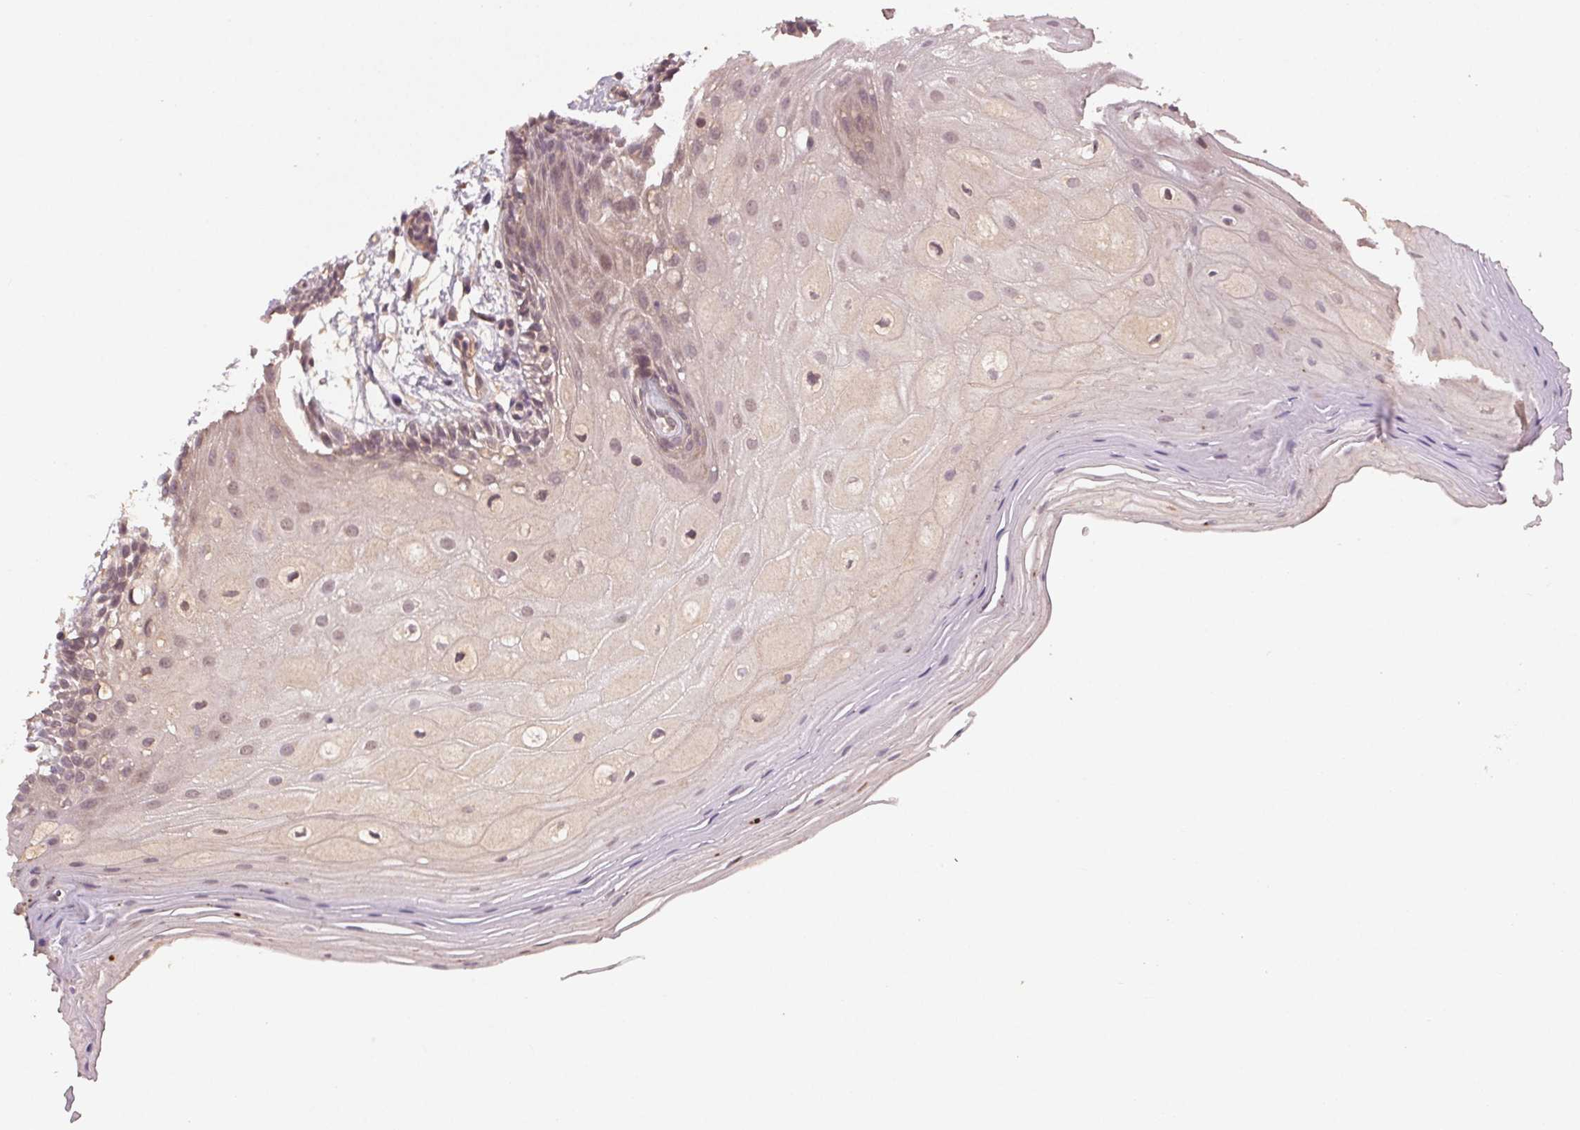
{"staining": {"intensity": "weak", "quantity": "25%-75%", "location": "cytoplasmic/membranous,nuclear"}, "tissue": "oral mucosa", "cell_type": "Squamous epithelial cells", "image_type": "normal", "snomed": [{"axis": "morphology", "description": "Normal tissue, NOS"}, {"axis": "morphology", "description": "Squamous cell carcinoma, NOS"}, {"axis": "topography", "description": "Oral tissue"}, {"axis": "topography", "description": "Tounge, NOS"}, {"axis": "topography", "description": "Head-Neck"}], "caption": "Immunohistochemistry histopathology image of unremarkable human oral mucosa stained for a protein (brown), which demonstrates low levels of weak cytoplasmic/membranous,nuclear positivity in approximately 25%-75% of squamous epithelial cells.", "gene": "SMLR1", "patient": {"sex": "male", "age": 62}}